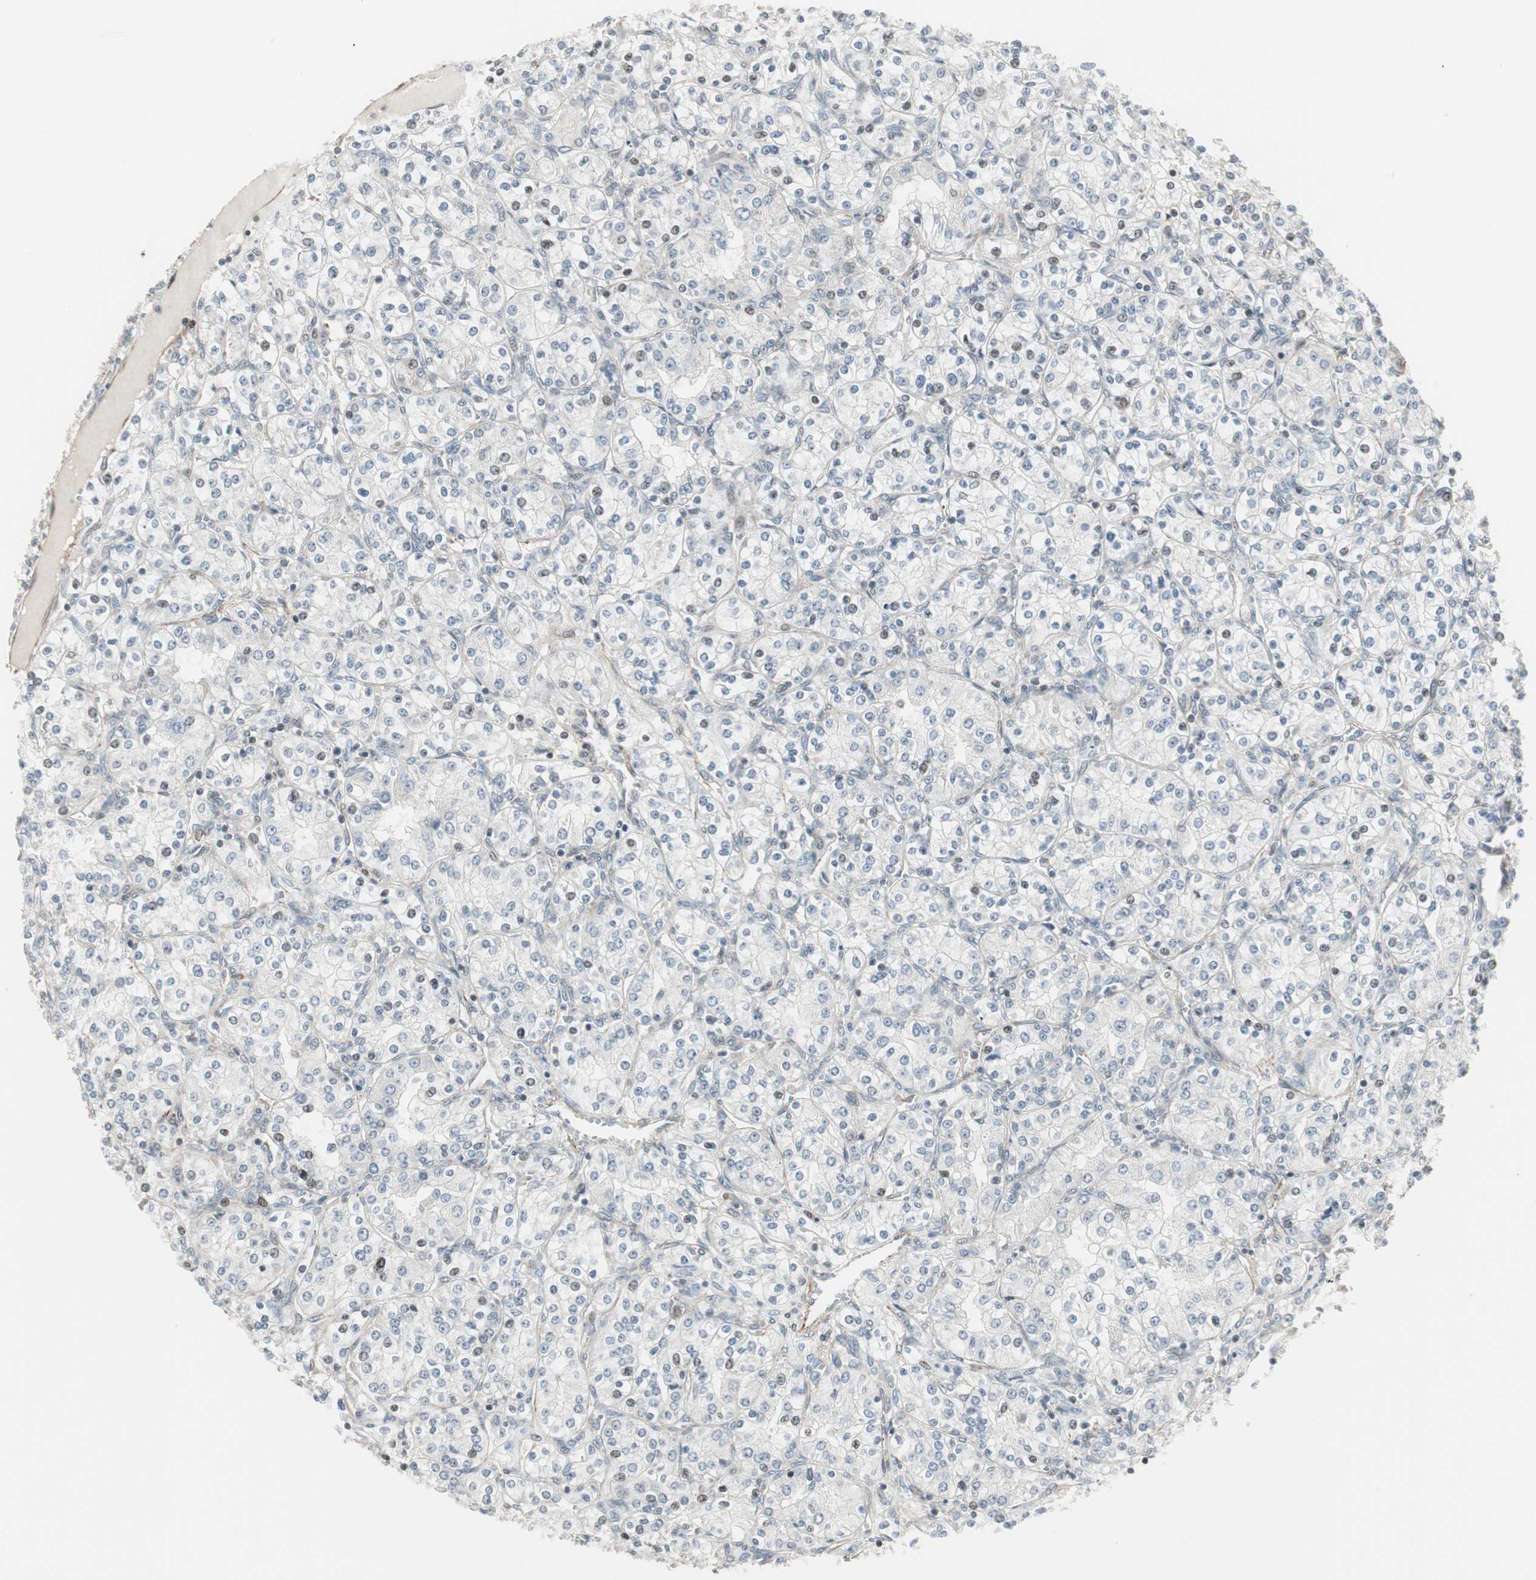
{"staining": {"intensity": "weak", "quantity": "<25%", "location": "nuclear"}, "tissue": "renal cancer", "cell_type": "Tumor cells", "image_type": "cancer", "snomed": [{"axis": "morphology", "description": "Adenocarcinoma, NOS"}, {"axis": "topography", "description": "Kidney"}], "caption": "A high-resolution histopathology image shows immunohistochemistry (IHC) staining of renal adenocarcinoma, which displays no significant expression in tumor cells.", "gene": "MAD2L2", "patient": {"sex": "male", "age": 77}}